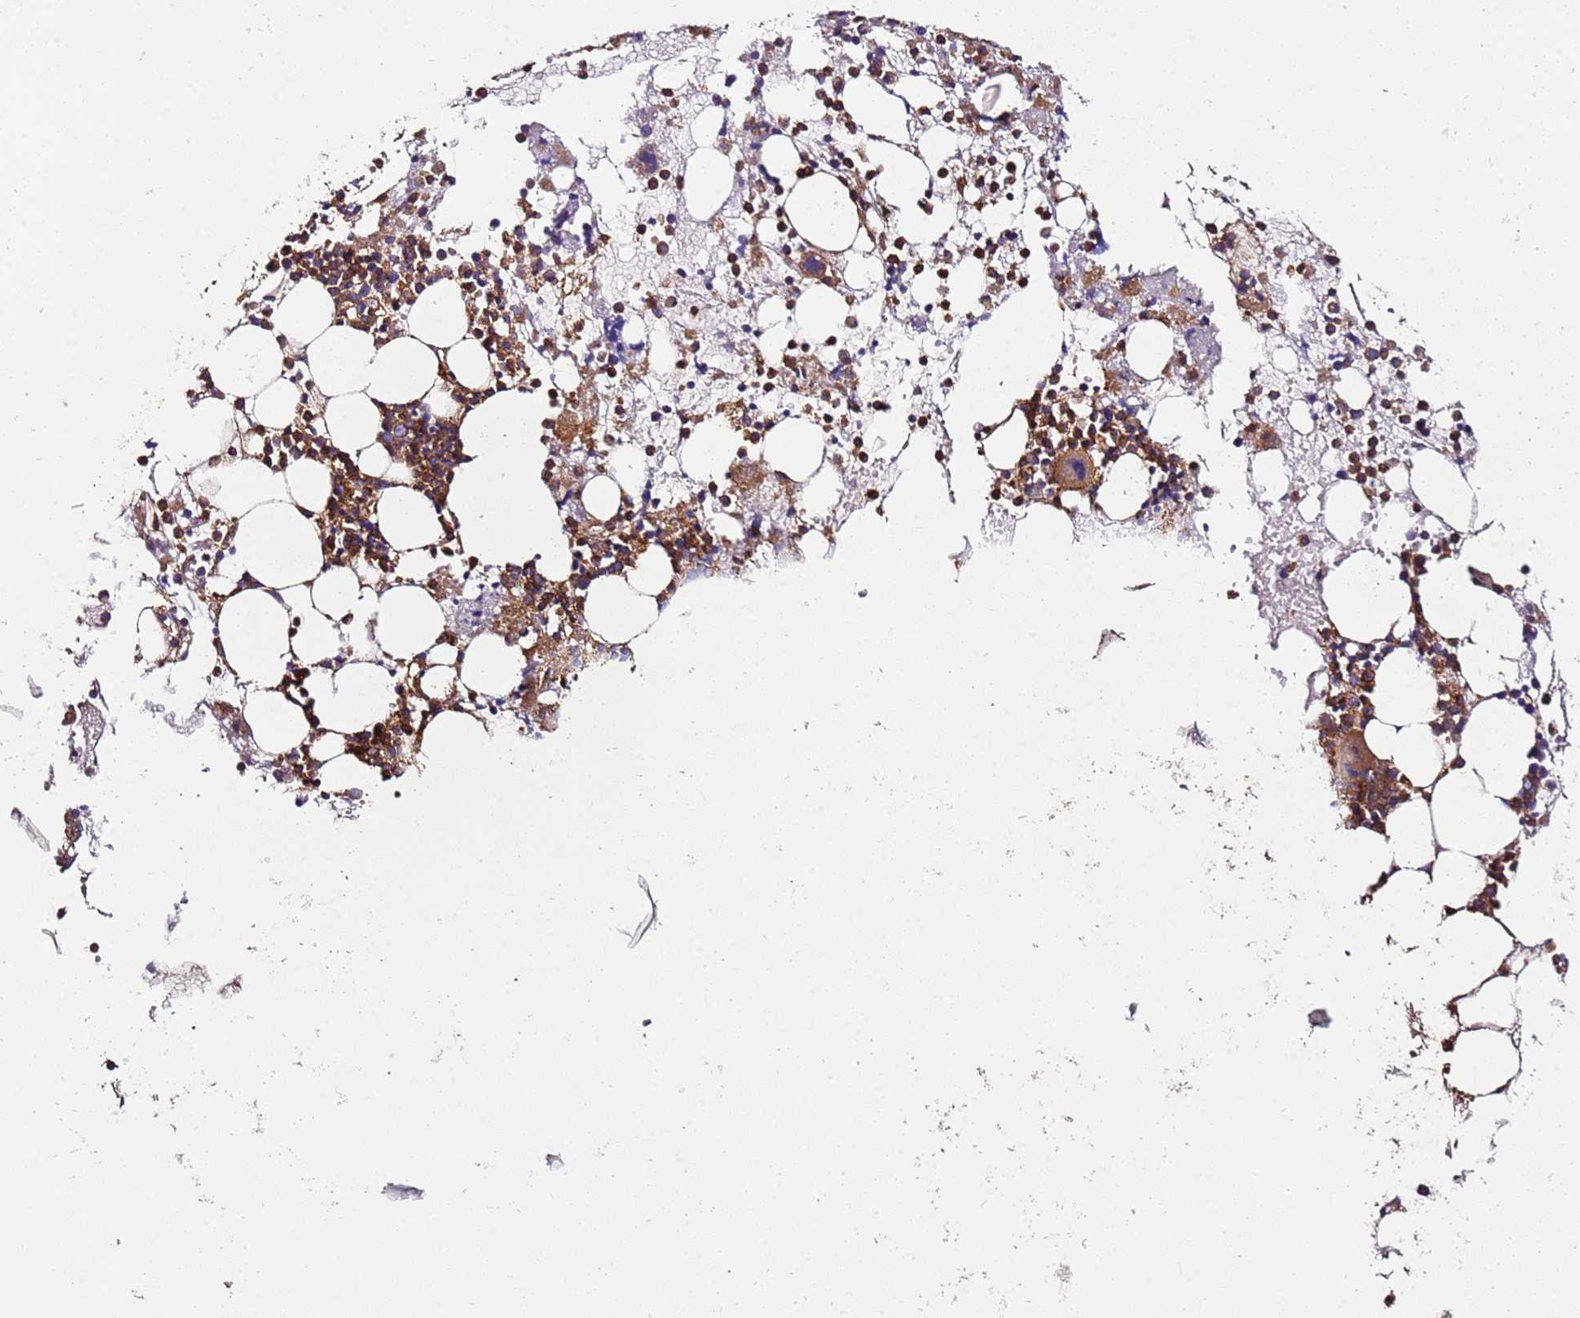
{"staining": {"intensity": "moderate", "quantity": ">75%", "location": "cytoplasmic/membranous"}, "tissue": "bone marrow", "cell_type": "Hematopoietic cells", "image_type": "normal", "snomed": [{"axis": "morphology", "description": "Normal tissue, NOS"}, {"axis": "topography", "description": "Bone marrow"}], "caption": "The immunohistochemical stain highlights moderate cytoplasmic/membranous staining in hematopoietic cells of normal bone marrow. The staining was performed using DAB, with brown indicating positive protein expression. Nuclei are stained blue with hematoxylin.", "gene": "RMND5A", "patient": {"sex": "male", "age": 22}}